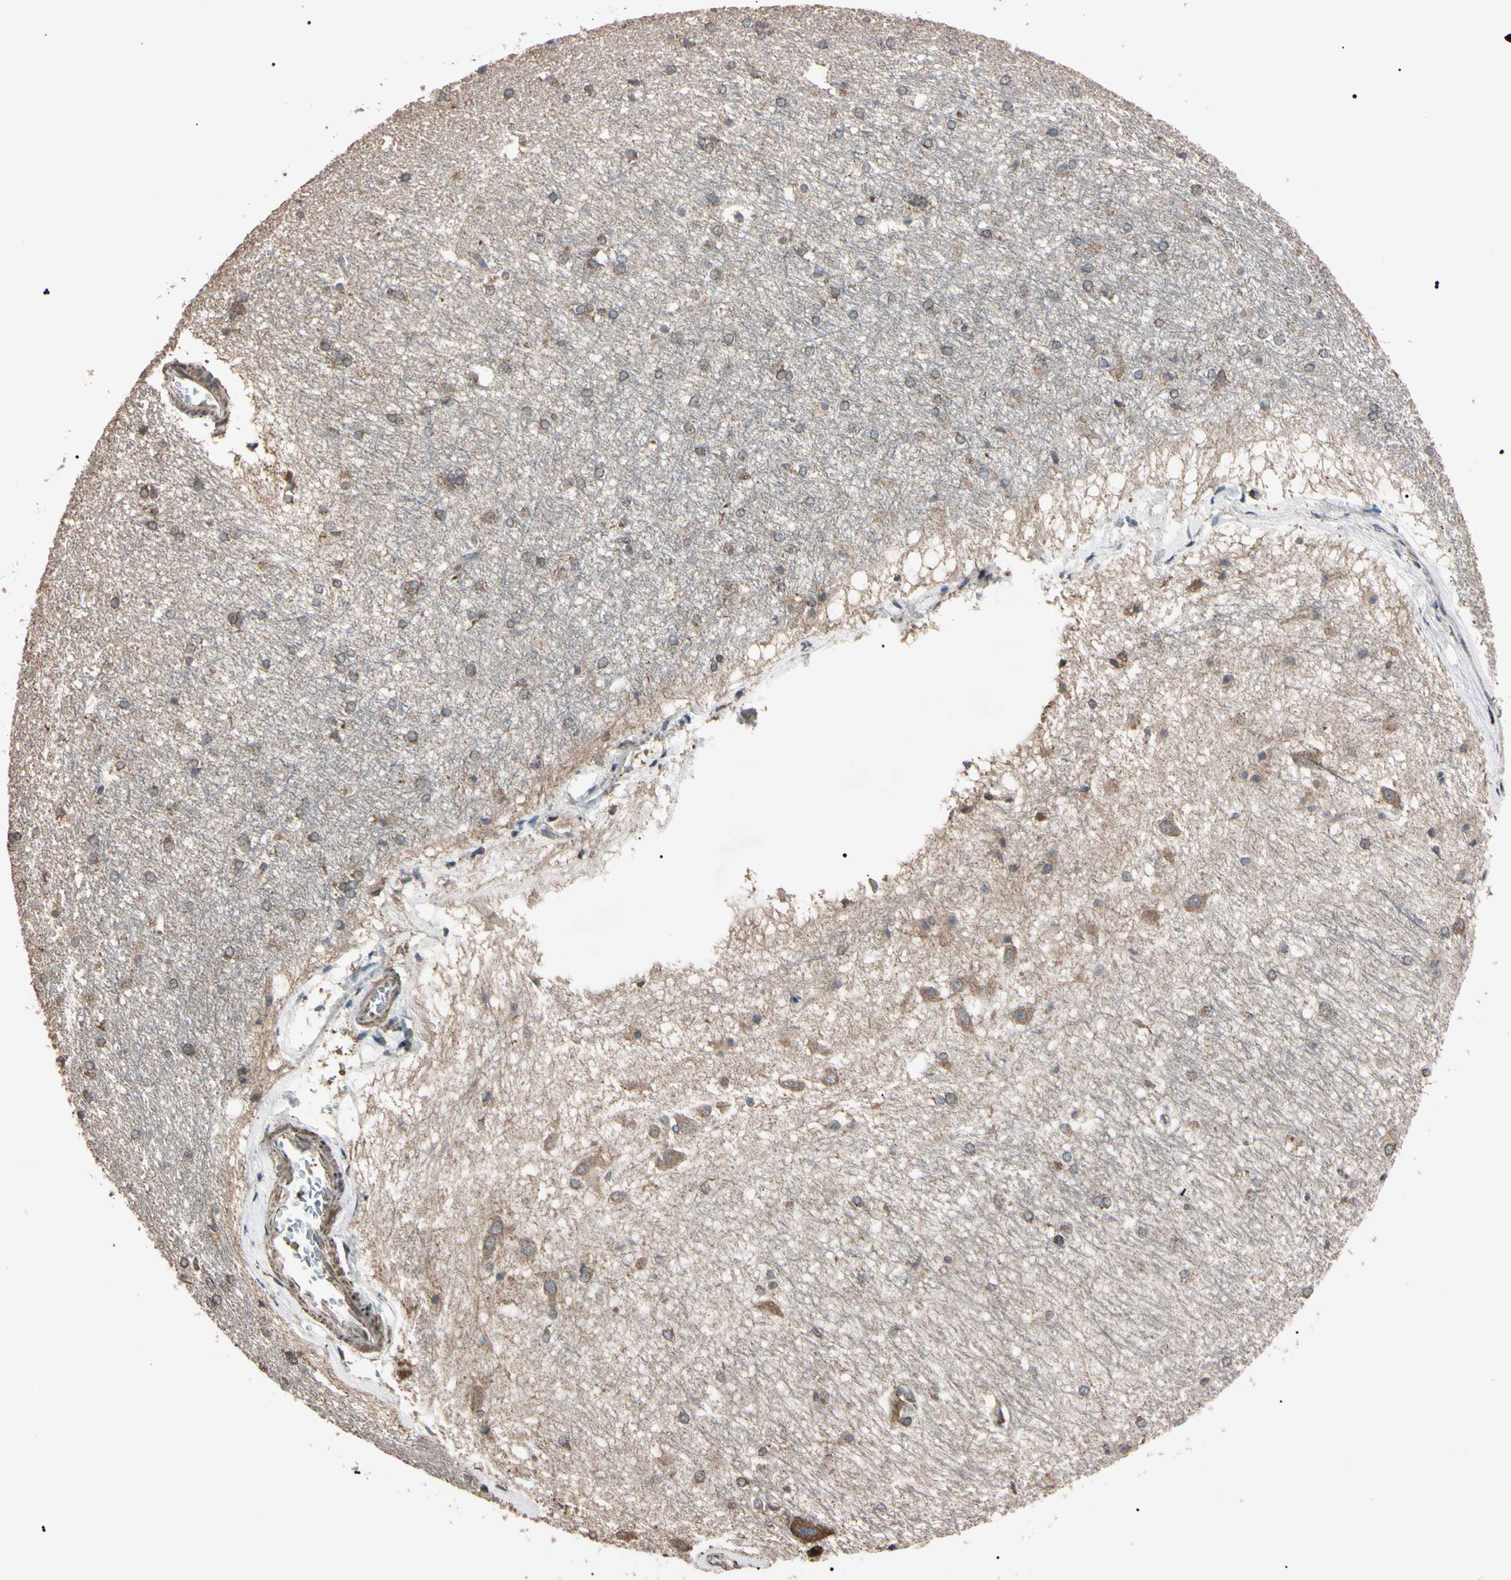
{"staining": {"intensity": "moderate", "quantity": "<25%", "location": "nuclear"}, "tissue": "hippocampus", "cell_type": "Glial cells", "image_type": "normal", "snomed": [{"axis": "morphology", "description": "Normal tissue, NOS"}, {"axis": "topography", "description": "Hippocampus"}], "caption": "Immunohistochemistry staining of benign hippocampus, which shows low levels of moderate nuclear positivity in about <25% of glial cells indicating moderate nuclear protein staining. The staining was performed using DAB (3,3'-diaminobenzidine) (brown) for protein detection and nuclei were counterstained in hematoxylin (blue).", "gene": "TNFRSF1A", "patient": {"sex": "female", "age": 19}}